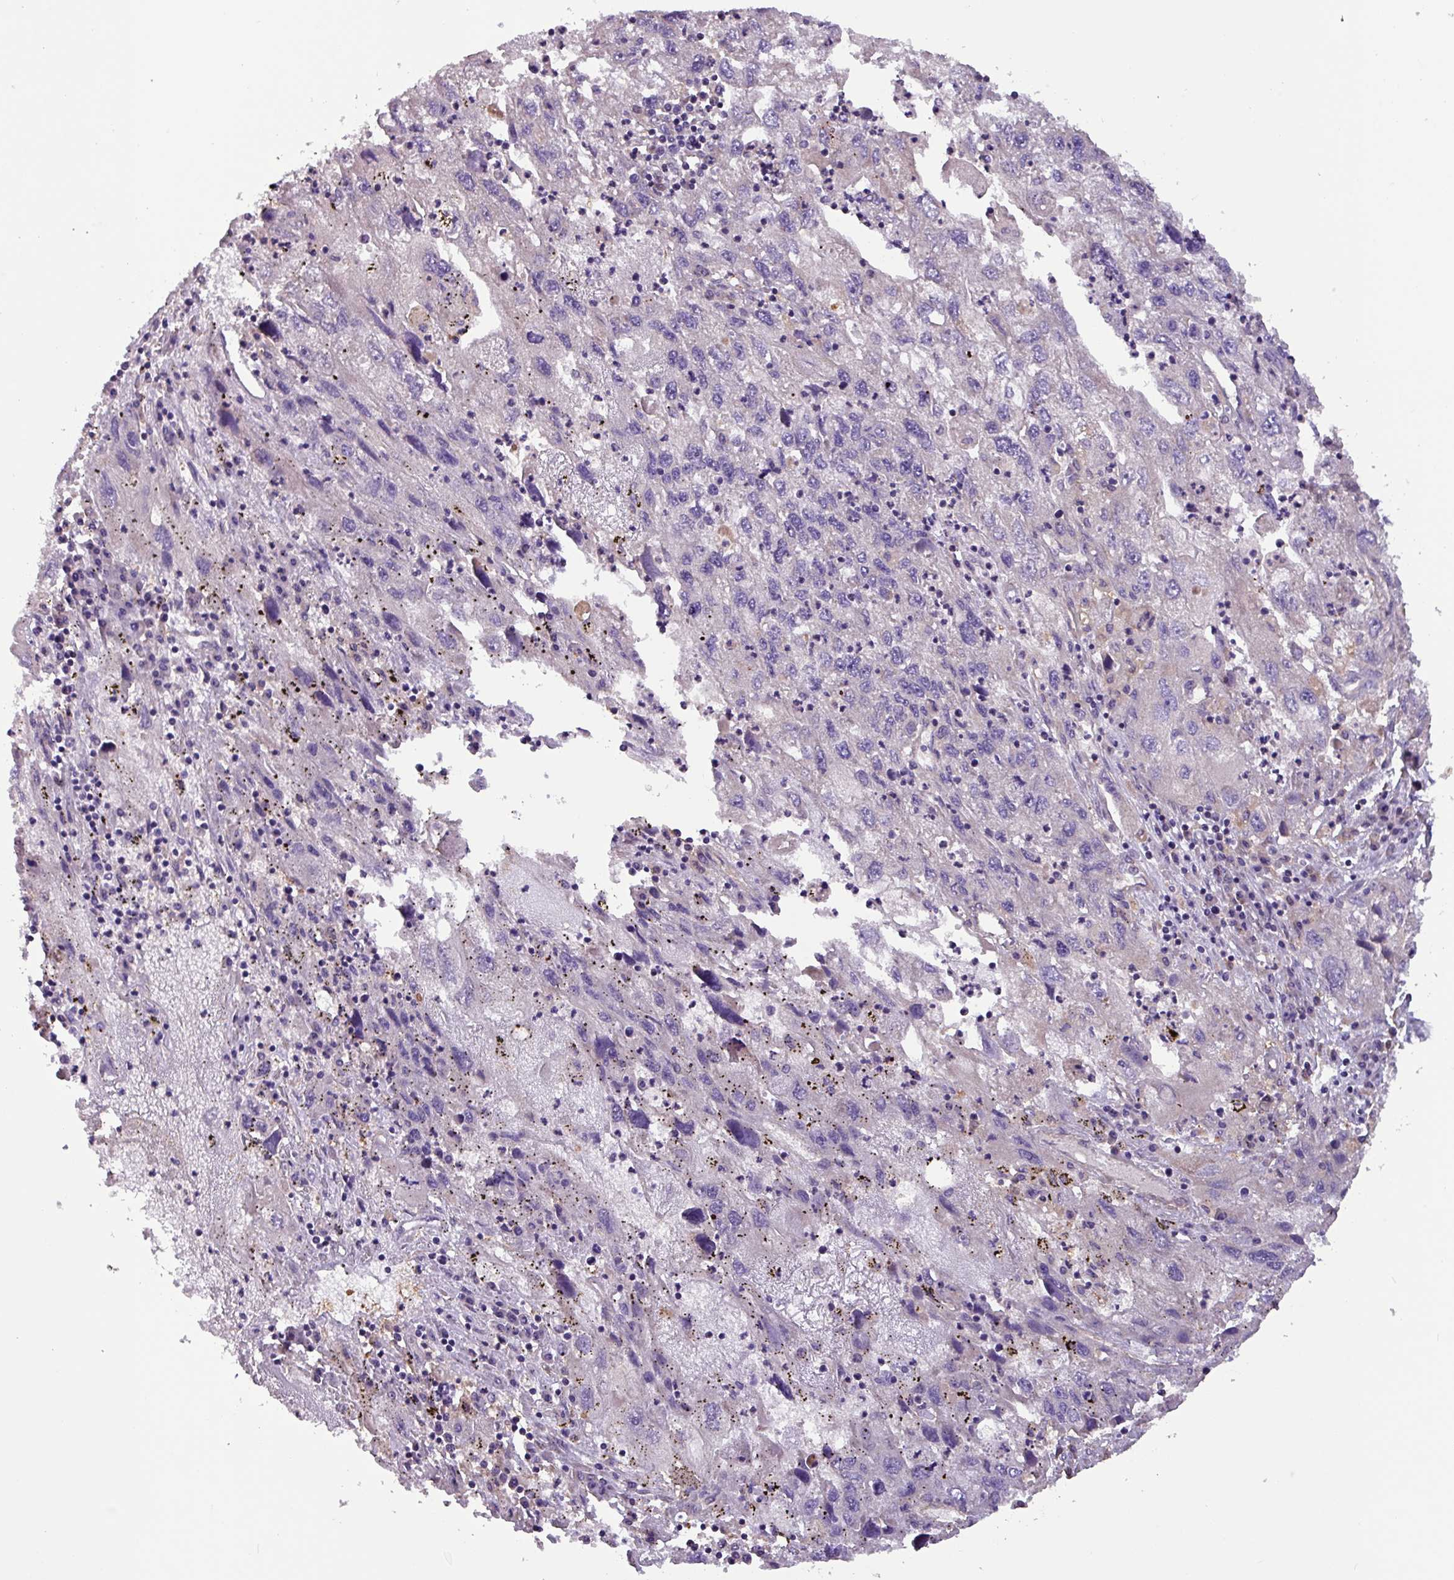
{"staining": {"intensity": "negative", "quantity": "none", "location": "none"}, "tissue": "endometrial cancer", "cell_type": "Tumor cells", "image_type": "cancer", "snomed": [{"axis": "morphology", "description": "Adenocarcinoma, NOS"}, {"axis": "topography", "description": "Endometrium"}], "caption": "Photomicrograph shows no protein expression in tumor cells of adenocarcinoma (endometrial) tissue.", "gene": "PTPRQ", "patient": {"sex": "female", "age": 49}}